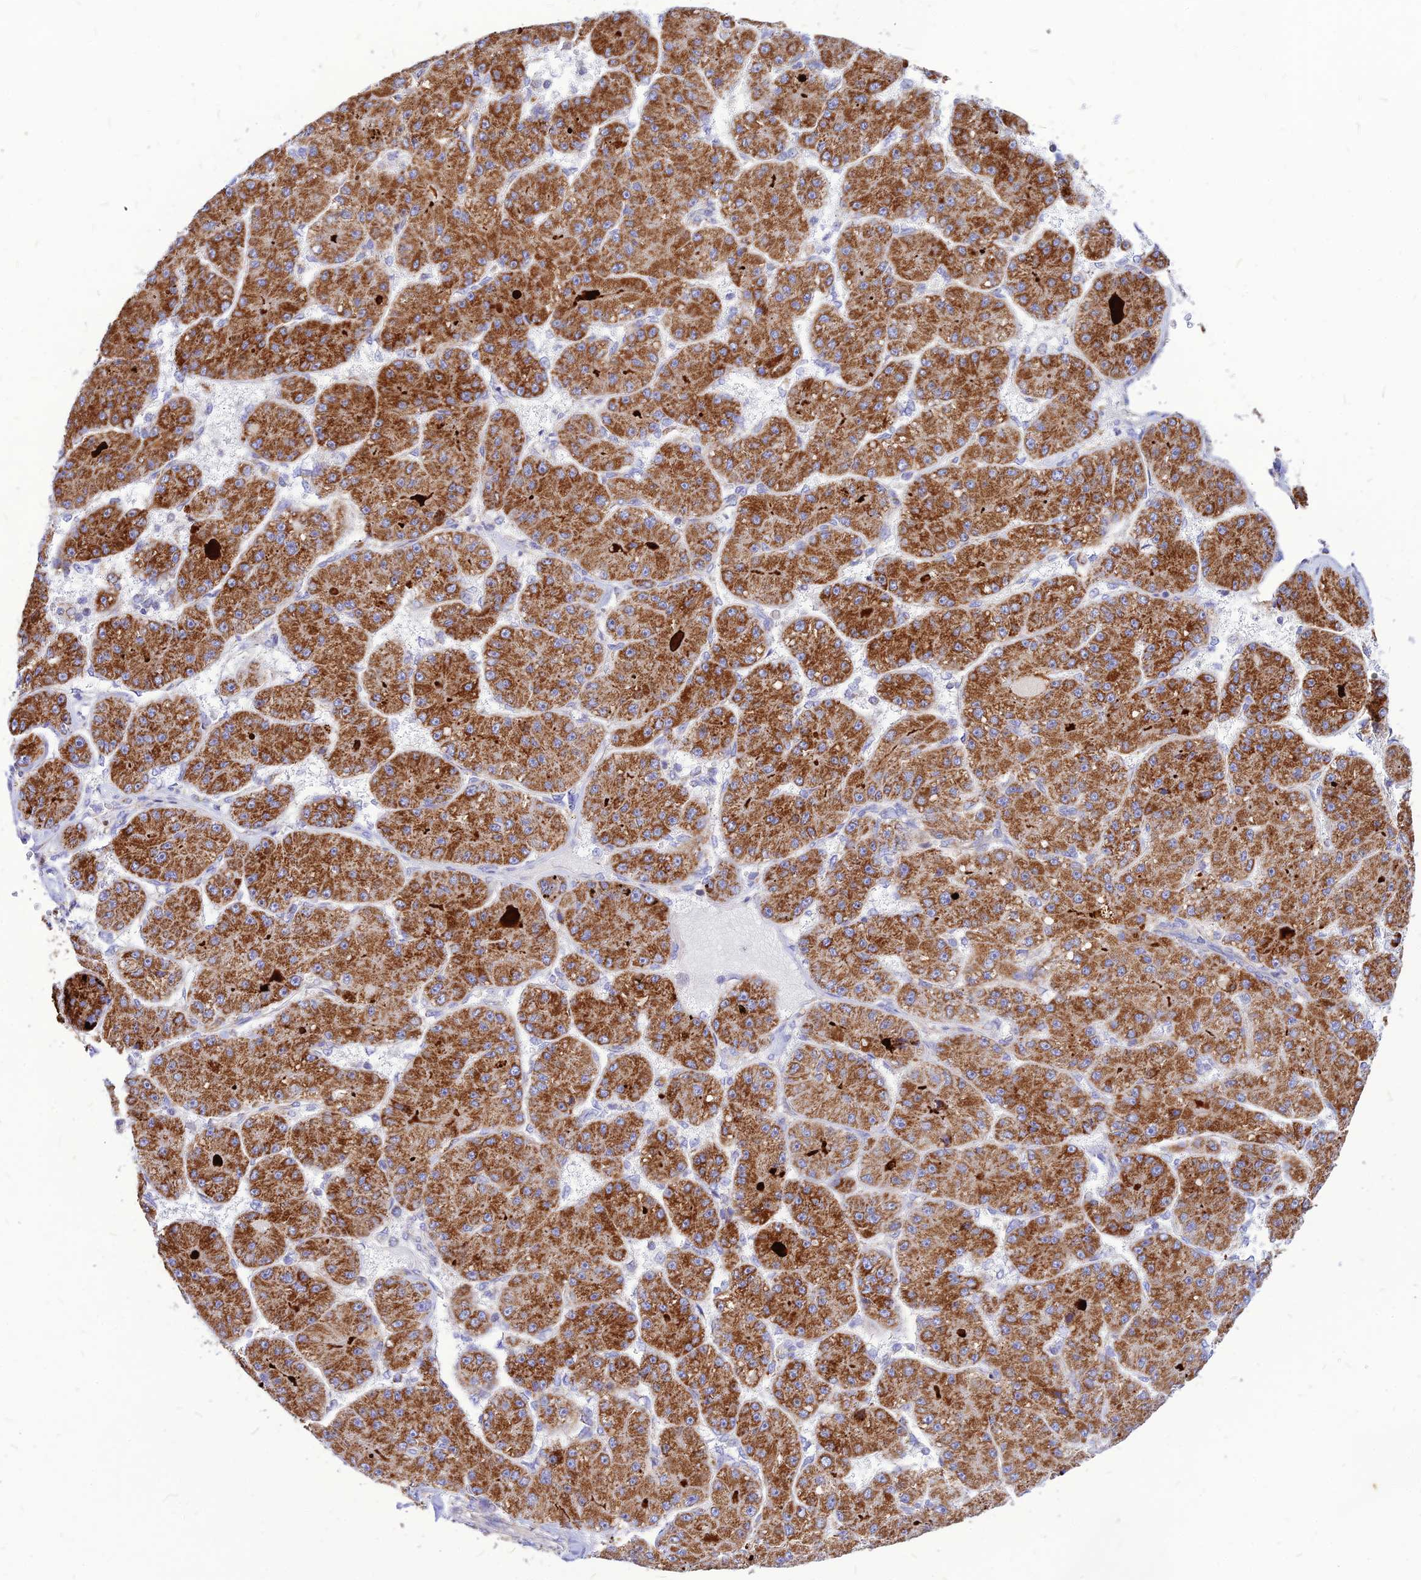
{"staining": {"intensity": "strong", "quantity": ">75%", "location": "cytoplasmic/membranous"}, "tissue": "liver cancer", "cell_type": "Tumor cells", "image_type": "cancer", "snomed": [{"axis": "morphology", "description": "Carcinoma, Hepatocellular, NOS"}, {"axis": "topography", "description": "Liver"}], "caption": "Tumor cells show high levels of strong cytoplasmic/membranous expression in approximately >75% of cells in human liver cancer (hepatocellular carcinoma). Immunohistochemistry stains the protein of interest in brown and the nuclei are stained blue.", "gene": "ECI1", "patient": {"sex": "male", "age": 67}}